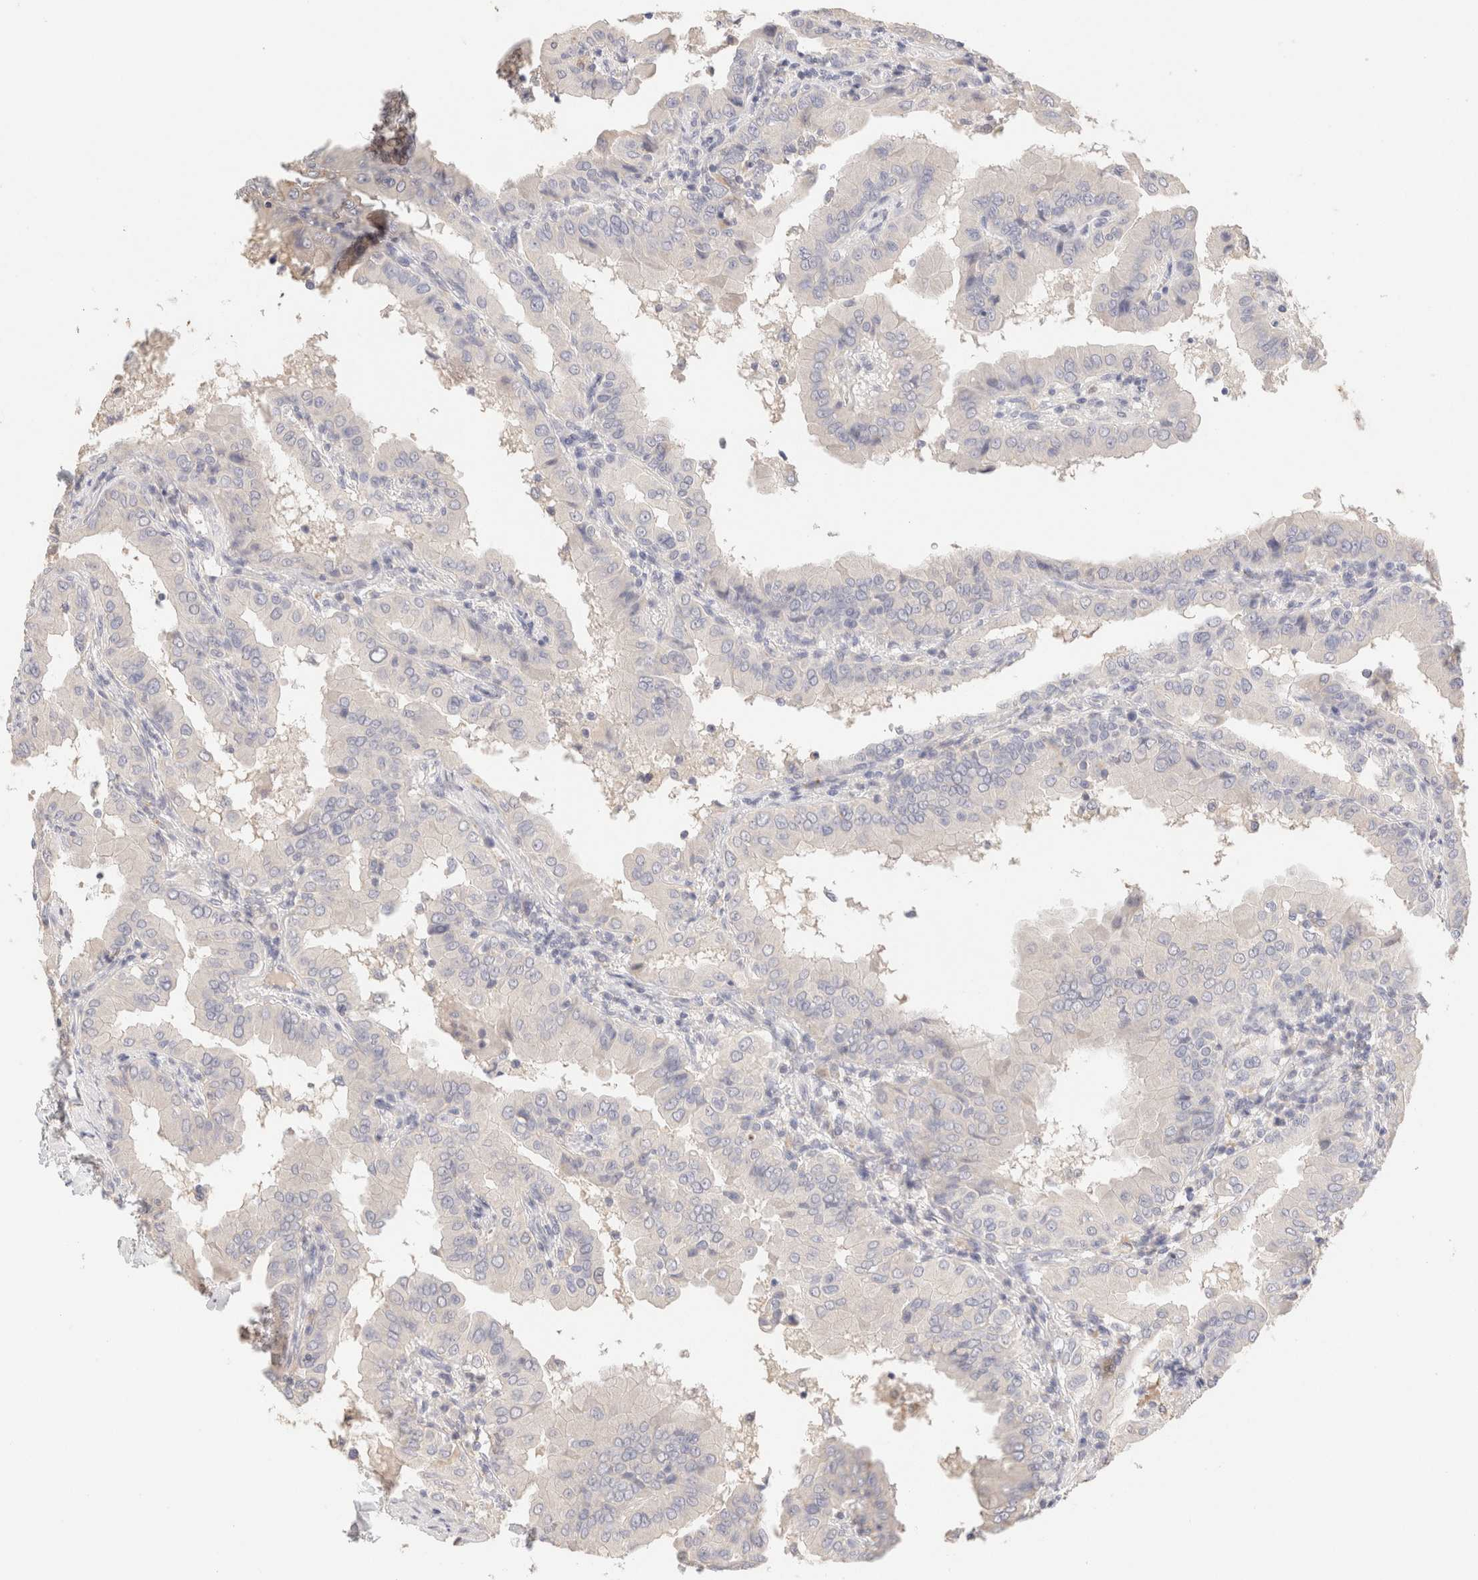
{"staining": {"intensity": "negative", "quantity": "none", "location": "none"}, "tissue": "thyroid cancer", "cell_type": "Tumor cells", "image_type": "cancer", "snomed": [{"axis": "morphology", "description": "Papillary adenocarcinoma, NOS"}, {"axis": "topography", "description": "Thyroid gland"}], "caption": "High magnification brightfield microscopy of thyroid cancer stained with DAB (brown) and counterstained with hematoxylin (blue): tumor cells show no significant staining.", "gene": "SCGB2A2", "patient": {"sex": "male", "age": 33}}